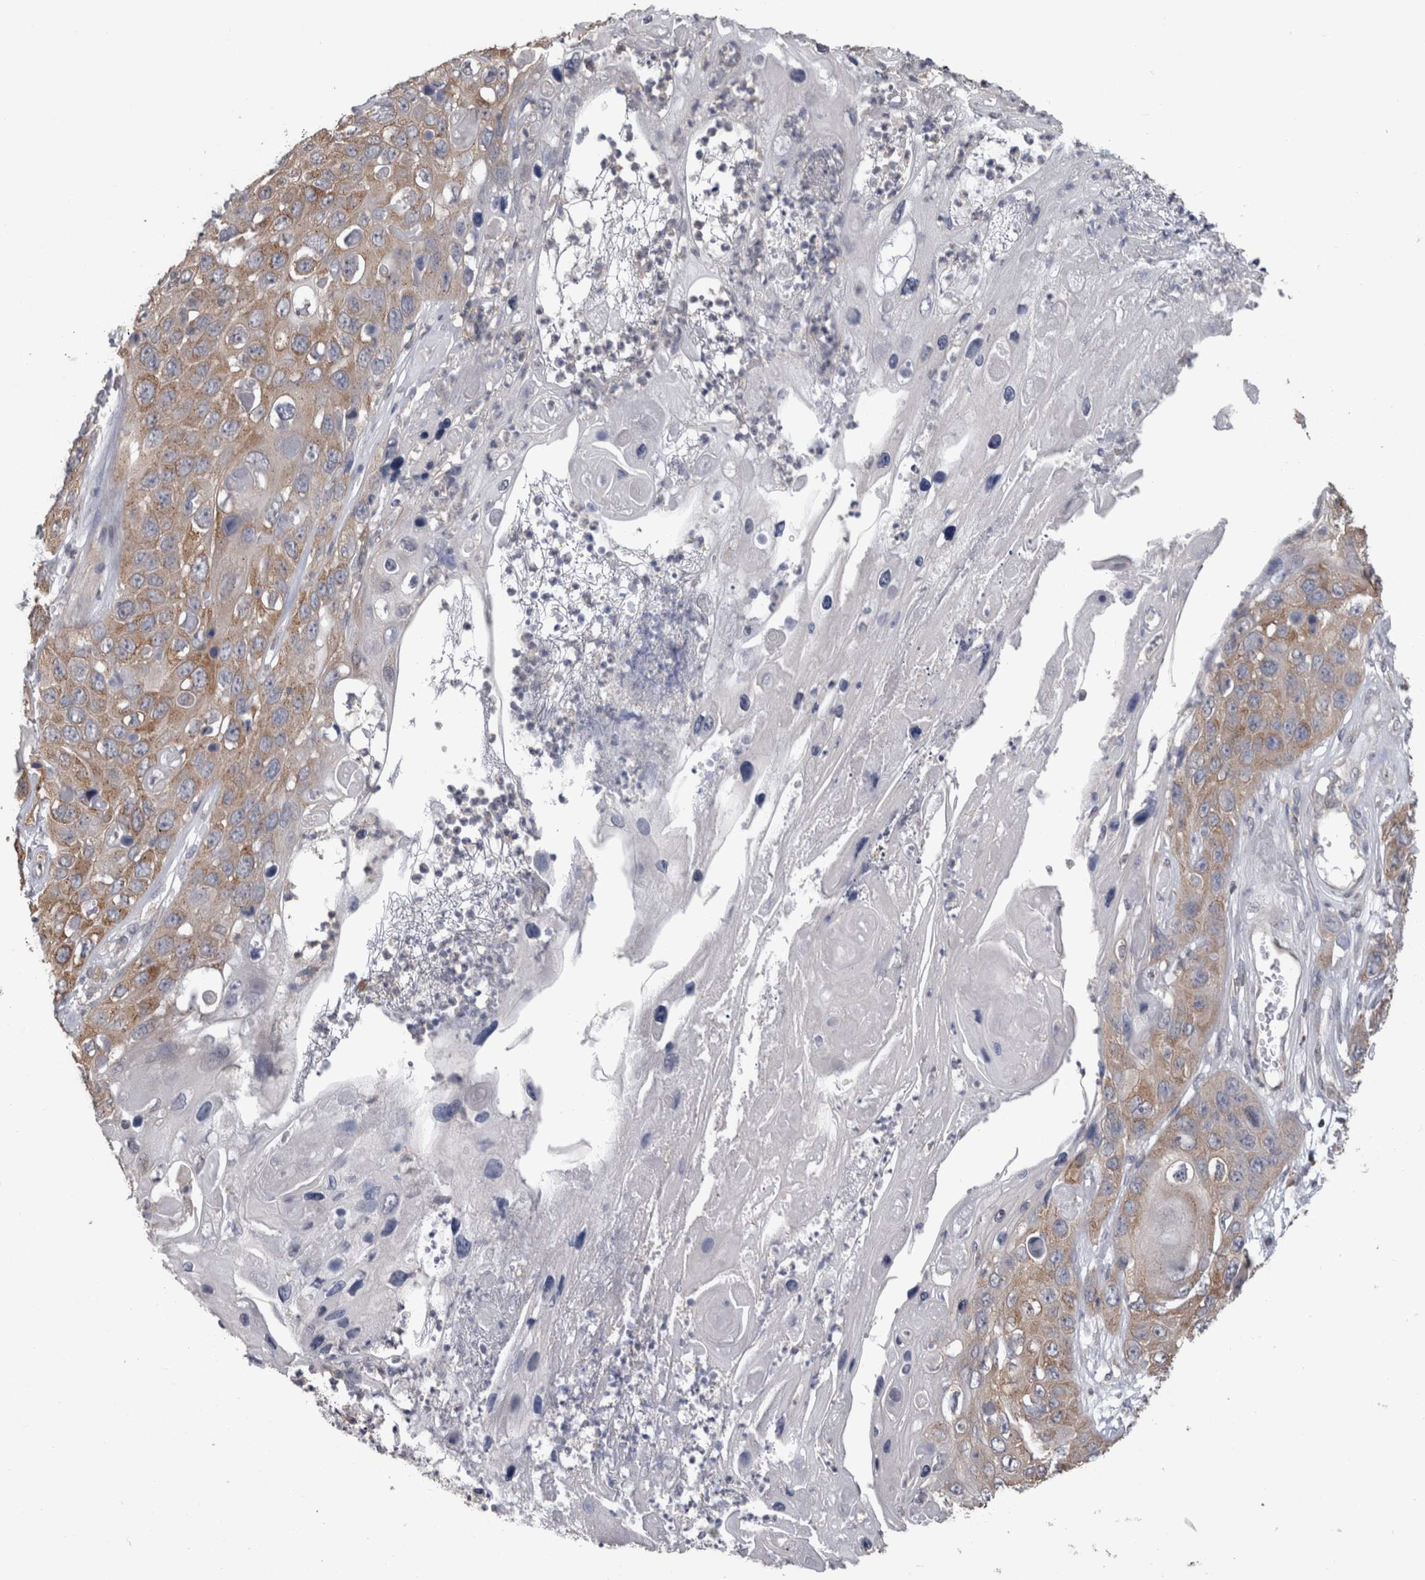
{"staining": {"intensity": "moderate", "quantity": ">75%", "location": "cytoplasmic/membranous"}, "tissue": "skin cancer", "cell_type": "Tumor cells", "image_type": "cancer", "snomed": [{"axis": "morphology", "description": "Squamous cell carcinoma, NOS"}, {"axis": "topography", "description": "Skin"}], "caption": "DAB immunohistochemical staining of squamous cell carcinoma (skin) shows moderate cytoplasmic/membranous protein expression in about >75% of tumor cells.", "gene": "DDX6", "patient": {"sex": "male", "age": 55}}